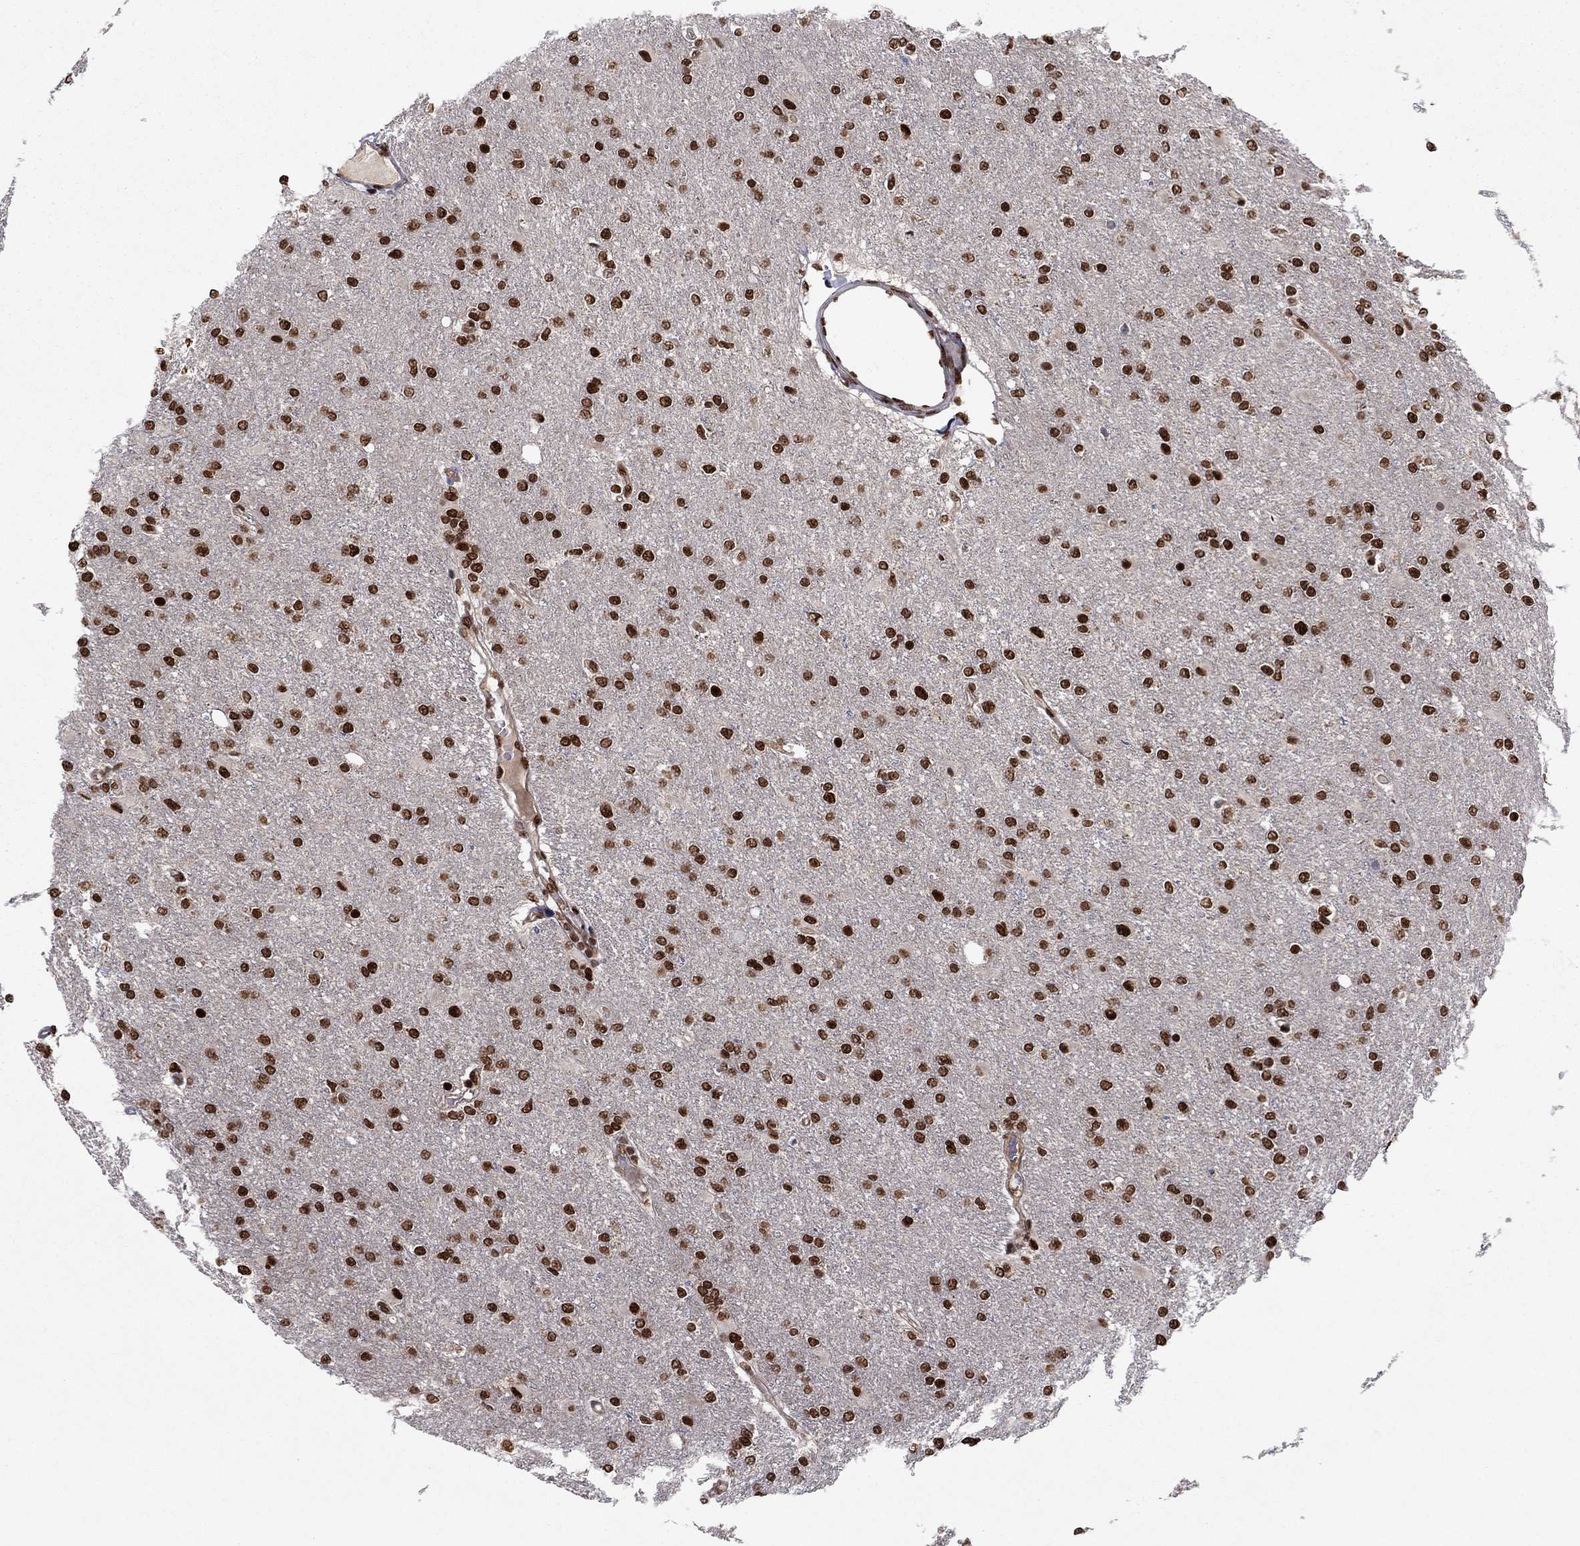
{"staining": {"intensity": "strong", "quantity": ">75%", "location": "nuclear"}, "tissue": "glioma", "cell_type": "Tumor cells", "image_type": "cancer", "snomed": [{"axis": "morphology", "description": "Glioma, malignant, High grade"}, {"axis": "topography", "description": "Cerebral cortex"}], "caption": "A high amount of strong nuclear positivity is seen in about >75% of tumor cells in glioma tissue. The staining is performed using DAB brown chromogen to label protein expression. The nuclei are counter-stained blue using hematoxylin.", "gene": "USP54", "patient": {"sex": "male", "age": 70}}